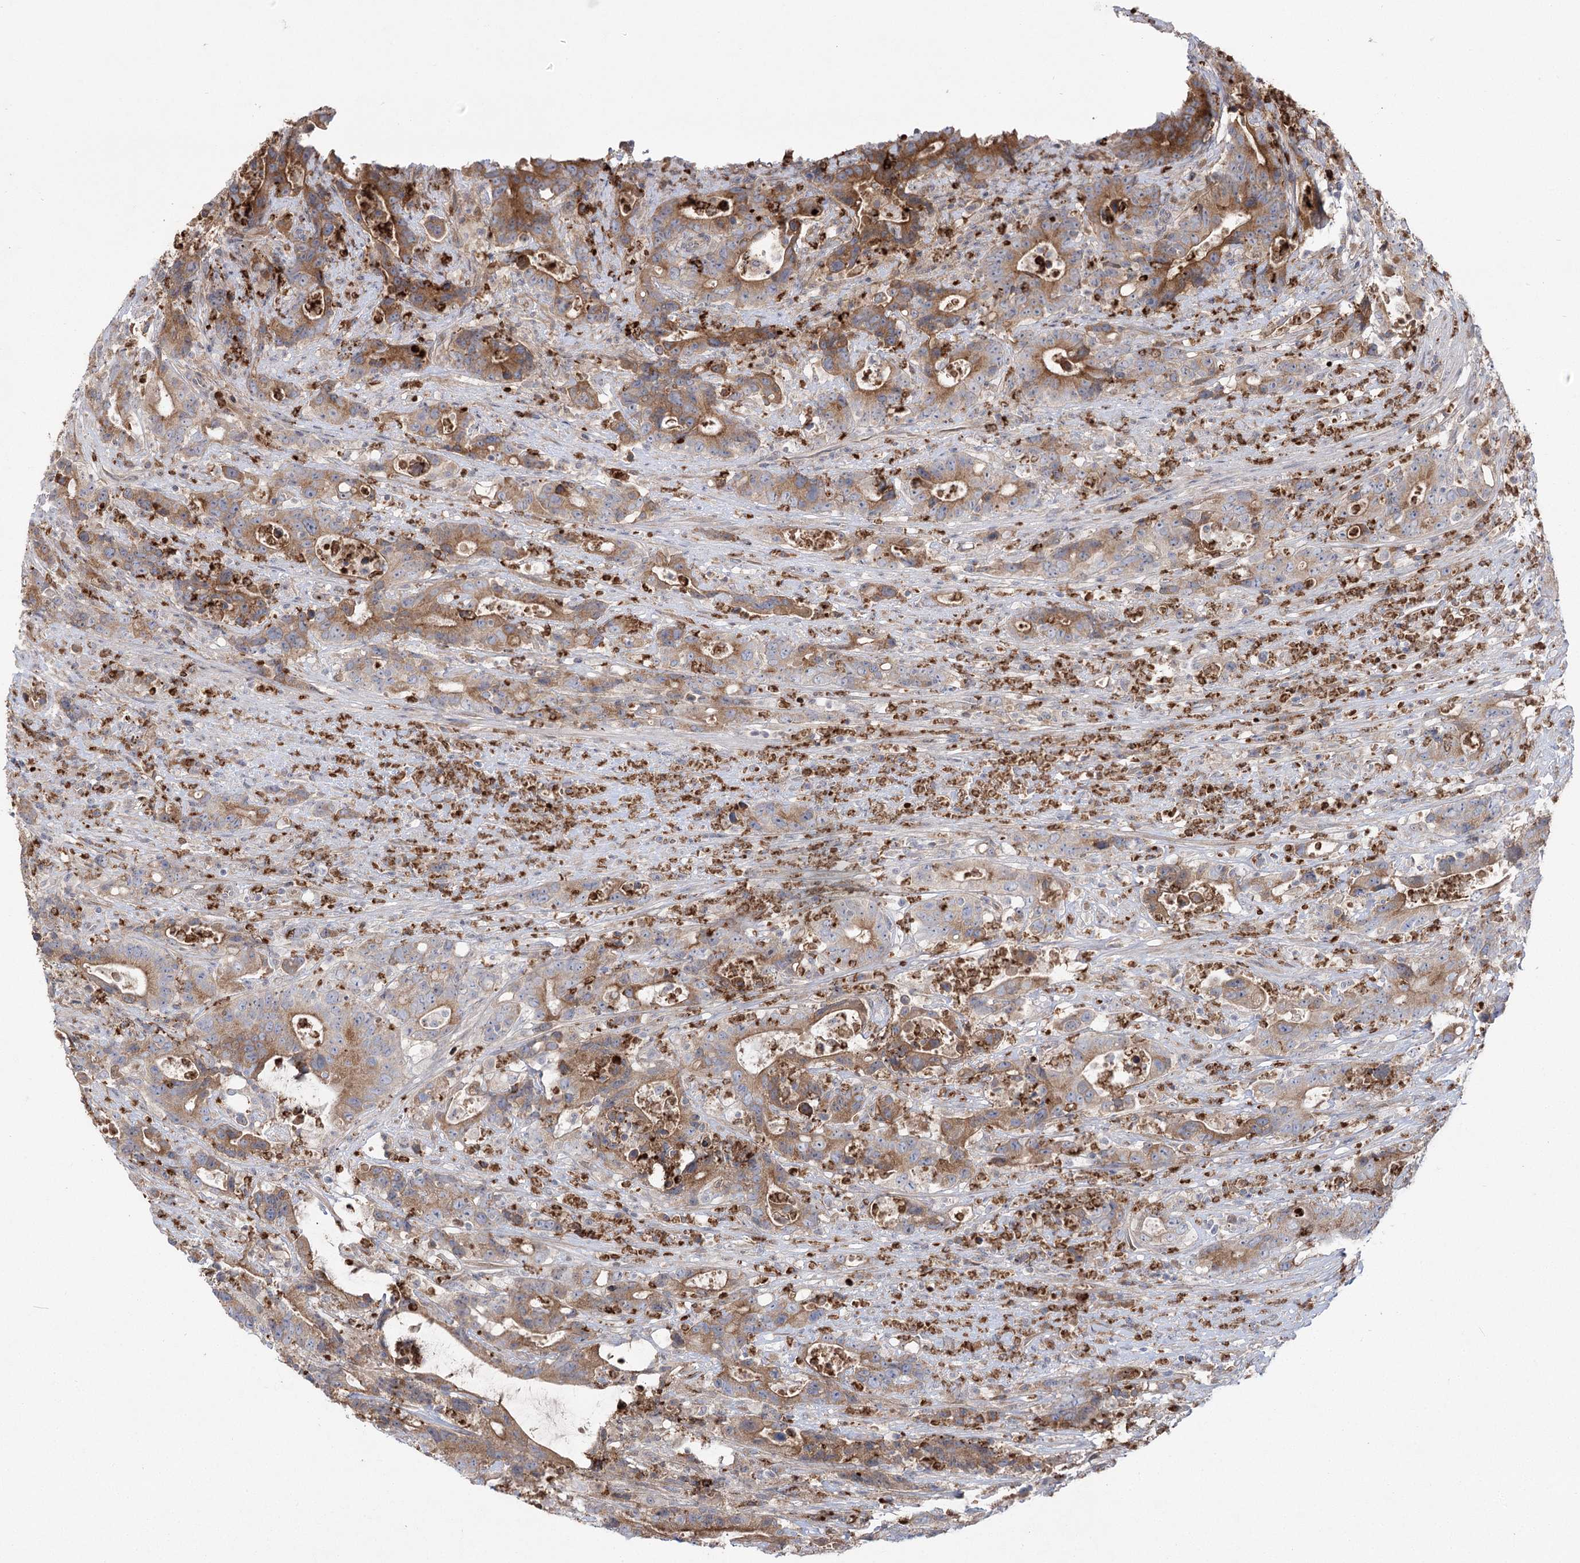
{"staining": {"intensity": "moderate", "quantity": ">75%", "location": "cytoplasmic/membranous"}, "tissue": "colorectal cancer", "cell_type": "Tumor cells", "image_type": "cancer", "snomed": [{"axis": "morphology", "description": "Adenocarcinoma, NOS"}, {"axis": "topography", "description": "Colon"}], "caption": "DAB immunohistochemical staining of human colorectal cancer reveals moderate cytoplasmic/membranous protein staining in about >75% of tumor cells.", "gene": "PLEKHA5", "patient": {"sex": "female", "age": 75}}